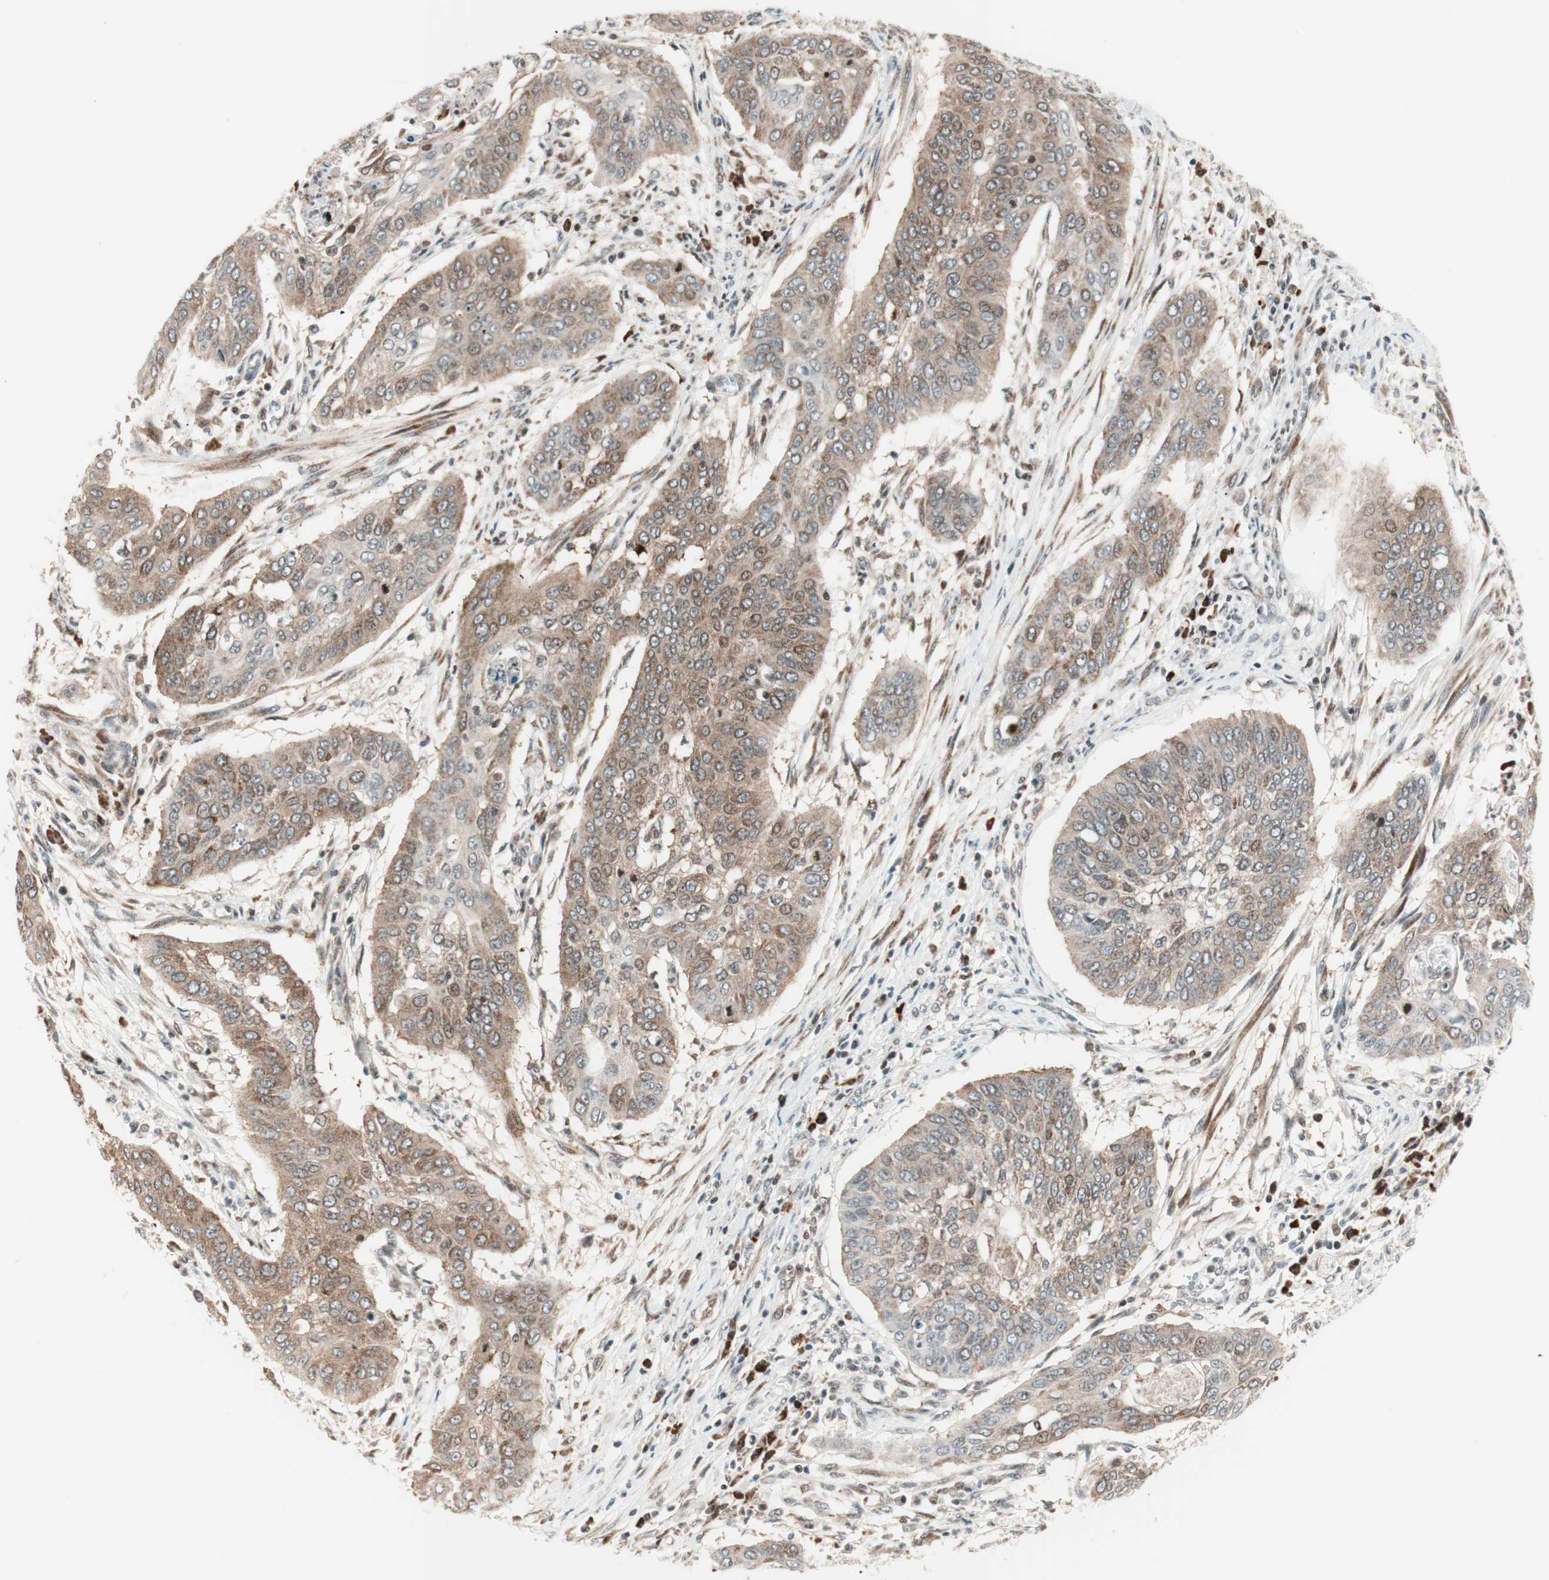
{"staining": {"intensity": "weak", "quantity": ">75%", "location": "cytoplasmic/membranous"}, "tissue": "cervical cancer", "cell_type": "Tumor cells", "image_type": "cancer", "snomed": [{"axis": "morphology", "description": "Squamous cell carcinoma, NOS"}, {"axis": "topography", "description": "Cervix"}], "caption": "A histopathology image of cervical squamous cell carcinoma stained for a protein shows weak cytoplasmic/membranous brown staining in tumor cells.", "gene": "TPT1", "patient": {"sex": "female", "age": 39}}